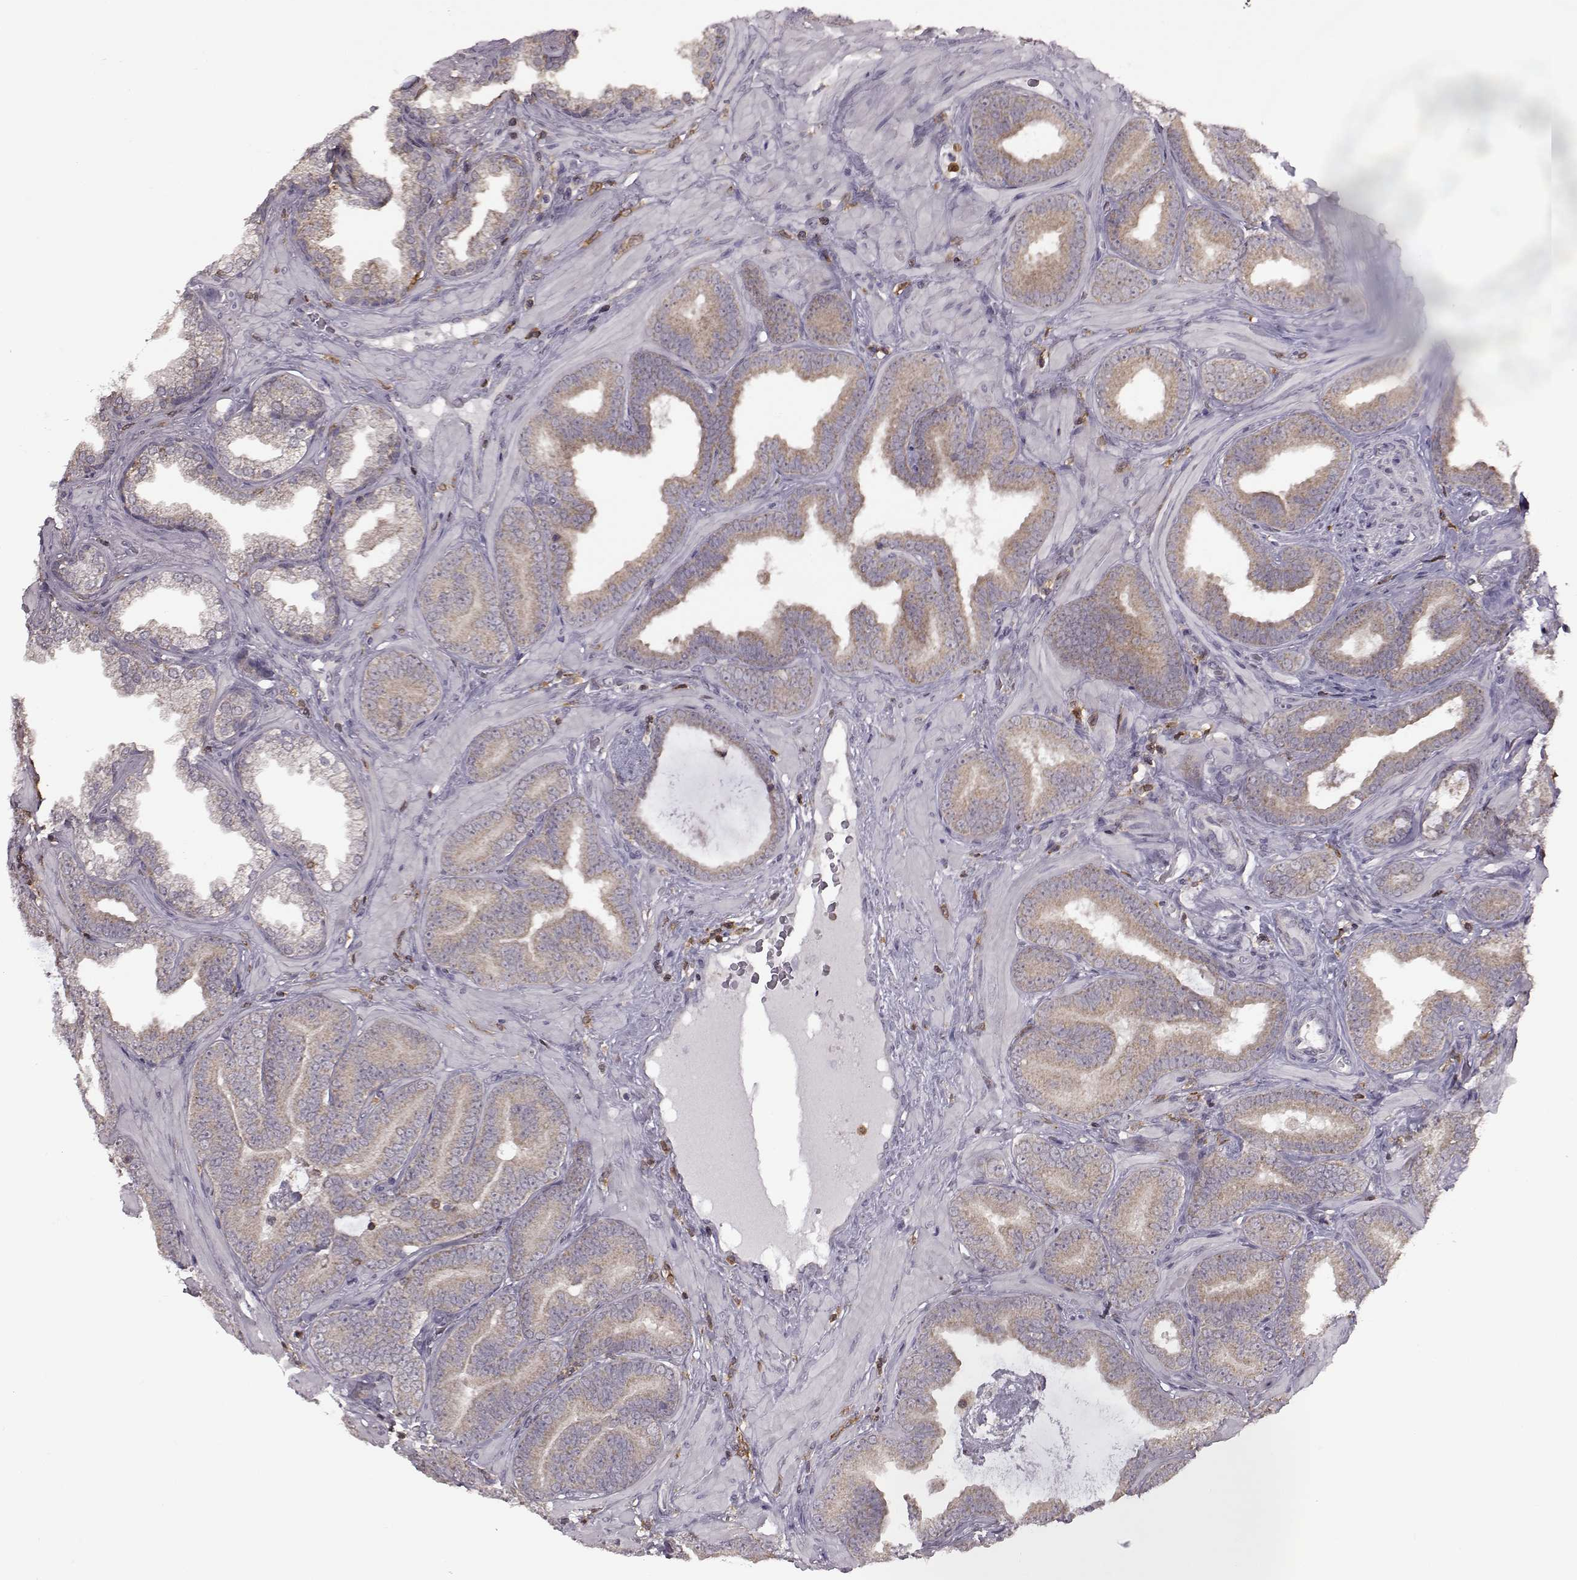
{"staining": {"intensity": "weak", "quantity": ">75%", "location": "cytoplasmic/membranous"}, "tissue": "prostate cancer", "cell_type": "Tumor cells", "image_type": "cancer", "snomed": [{"axis": "morphology", "description": "Adenocarcinoma, Low grade"}, {"axis": "topography", "description": "Prostate"}], "caption": "Adenocarcinoma (low-grade) (prostate) stained with a protein marker exhibits weak staining in tumor cells.", "gene": "DOK2", "patient": {"sex": "male", "age": 63}}